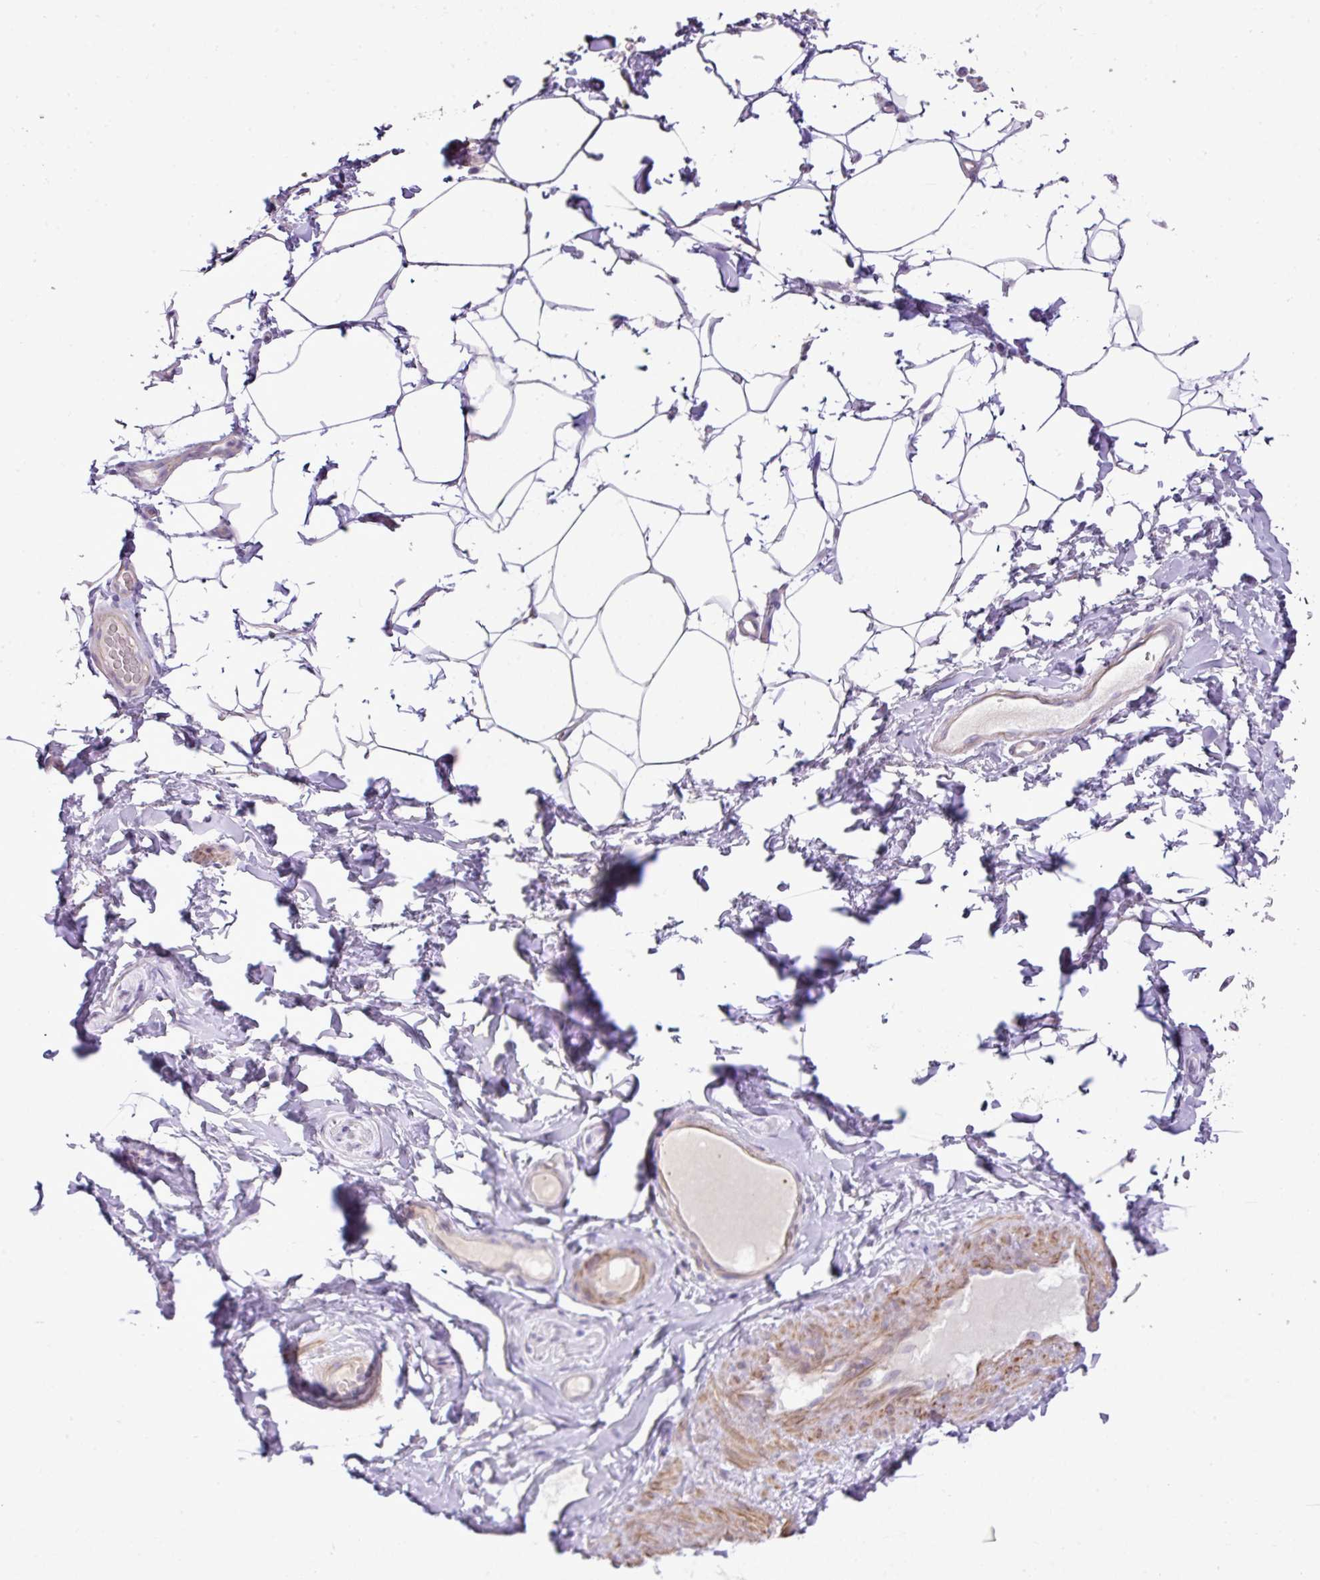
{"staining": {"intensity": "negative", "quantity": "none", "location": "none"}, "tissue": "adipose tissue", "cell_type": "Adipocytes", "image_type": "normal", "snomed": [{"axis": "morphology", "description": "Normal tissue, NOS"}, {"axis": "topography", "description": "Vascular tissue"}, {"axis": "topography", "description": "Peripheral nerve tissue"}], "caption": "High power microscopy histopathology image of an immunohistochemistry histopathology image of benign adipose tissue, revealing no significant staining in adipocytes.", "gene": "DIP2A", "patient": {"sex": "male", "age": 41}}